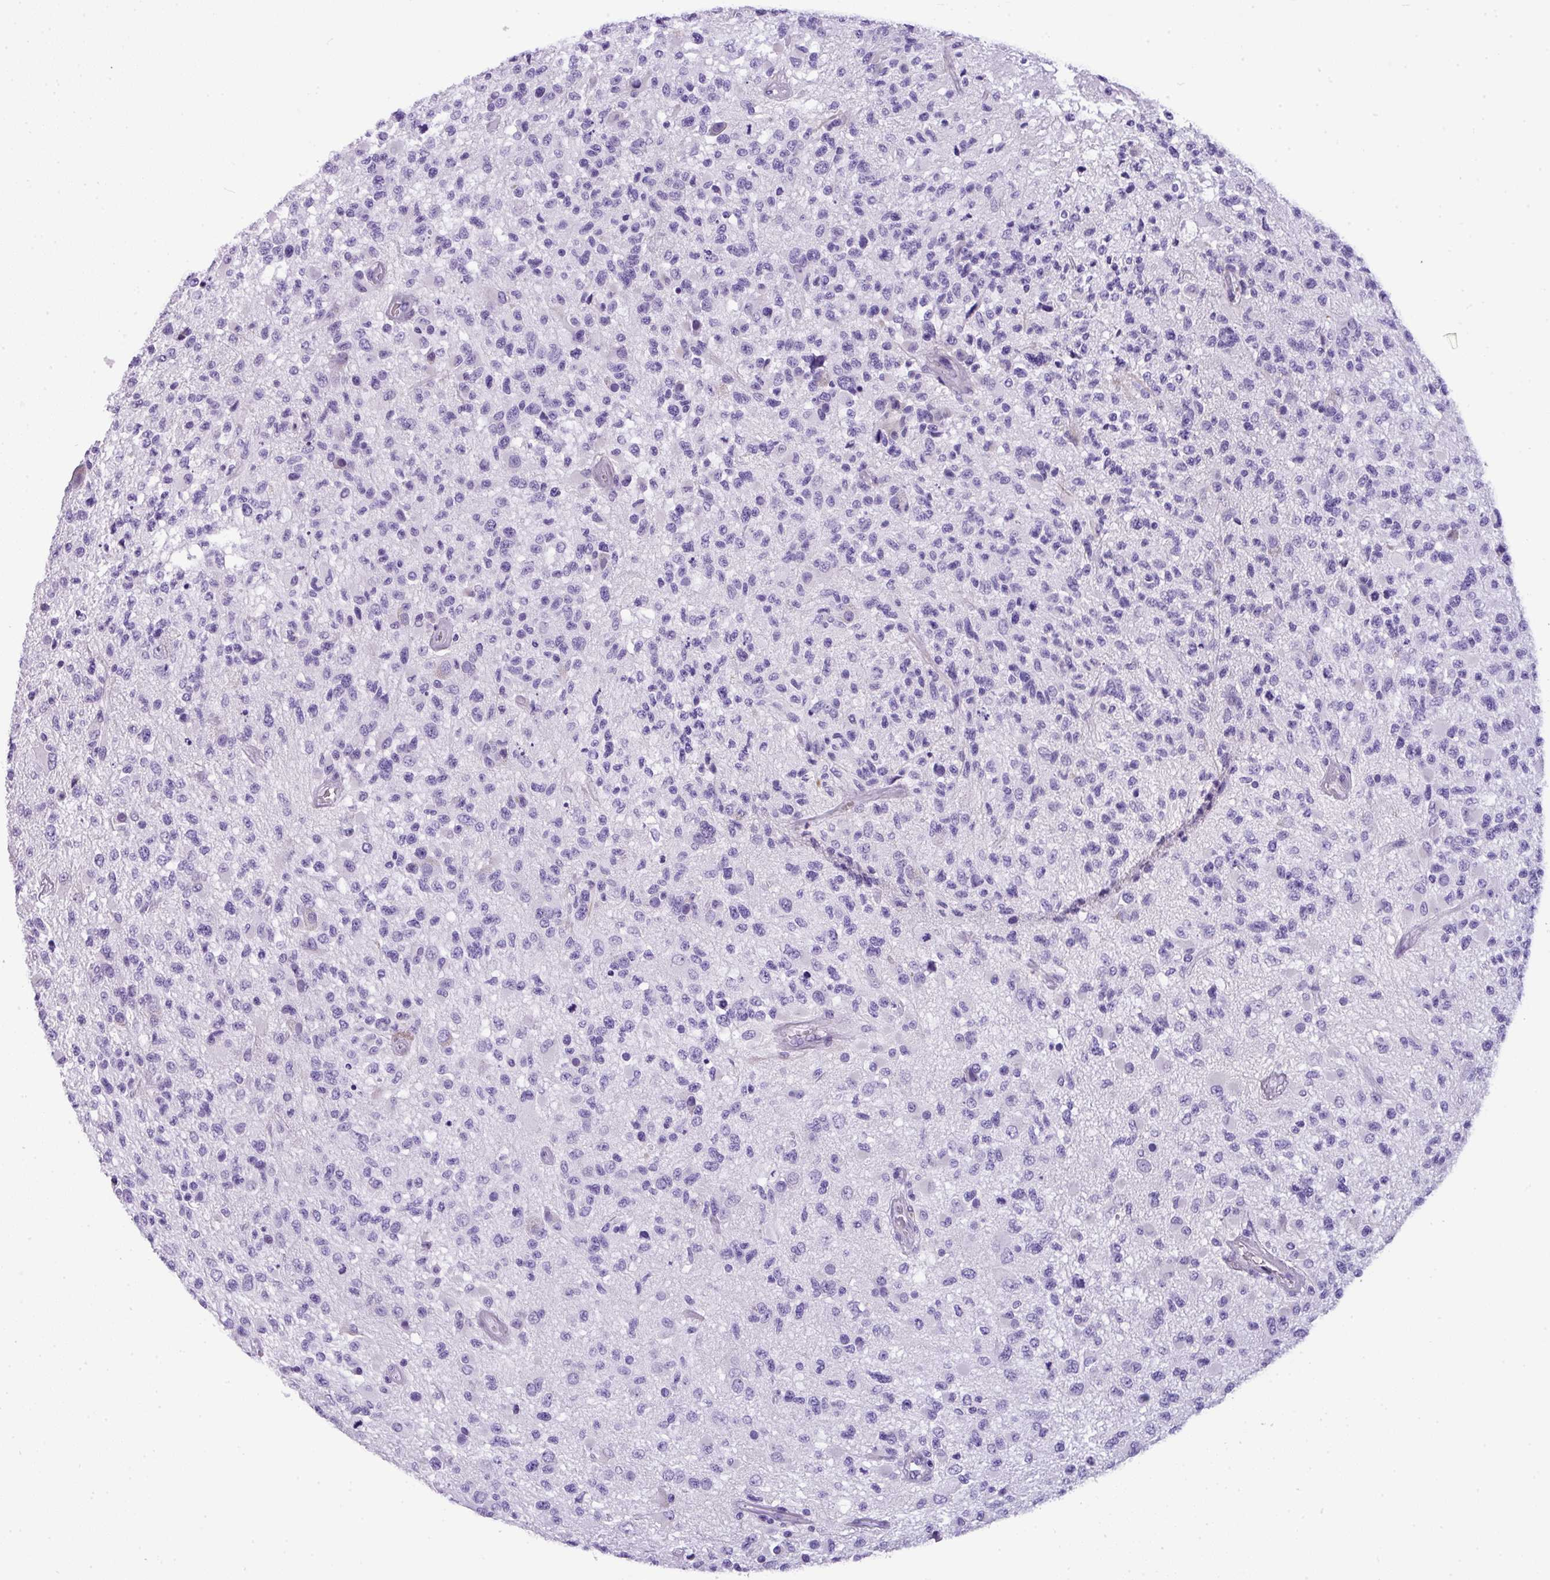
{"staining": {"intensity": "negative", "quantity": "none", "location": "none"}, "tissue": "glioma", "cell_type": "Tumor cells", "image_type": "cancer", "snomed": [{"axis": "morphology", "description": "Glioma, malignant, High grade"}, {"axis": "morphology", "description": "Glioblastoma, NOS"}, {"axis": "topography", "description": "Brain"}], "caption": "The histopathology image displays no staining of tumor cells in glioma. (Stains: DAB IHC with hematoxylin counter stain, Microscopy: brightfield microscopy at high magnification).", "gene": "MUC21", "patient": {"sex": "male", "age": 60}}